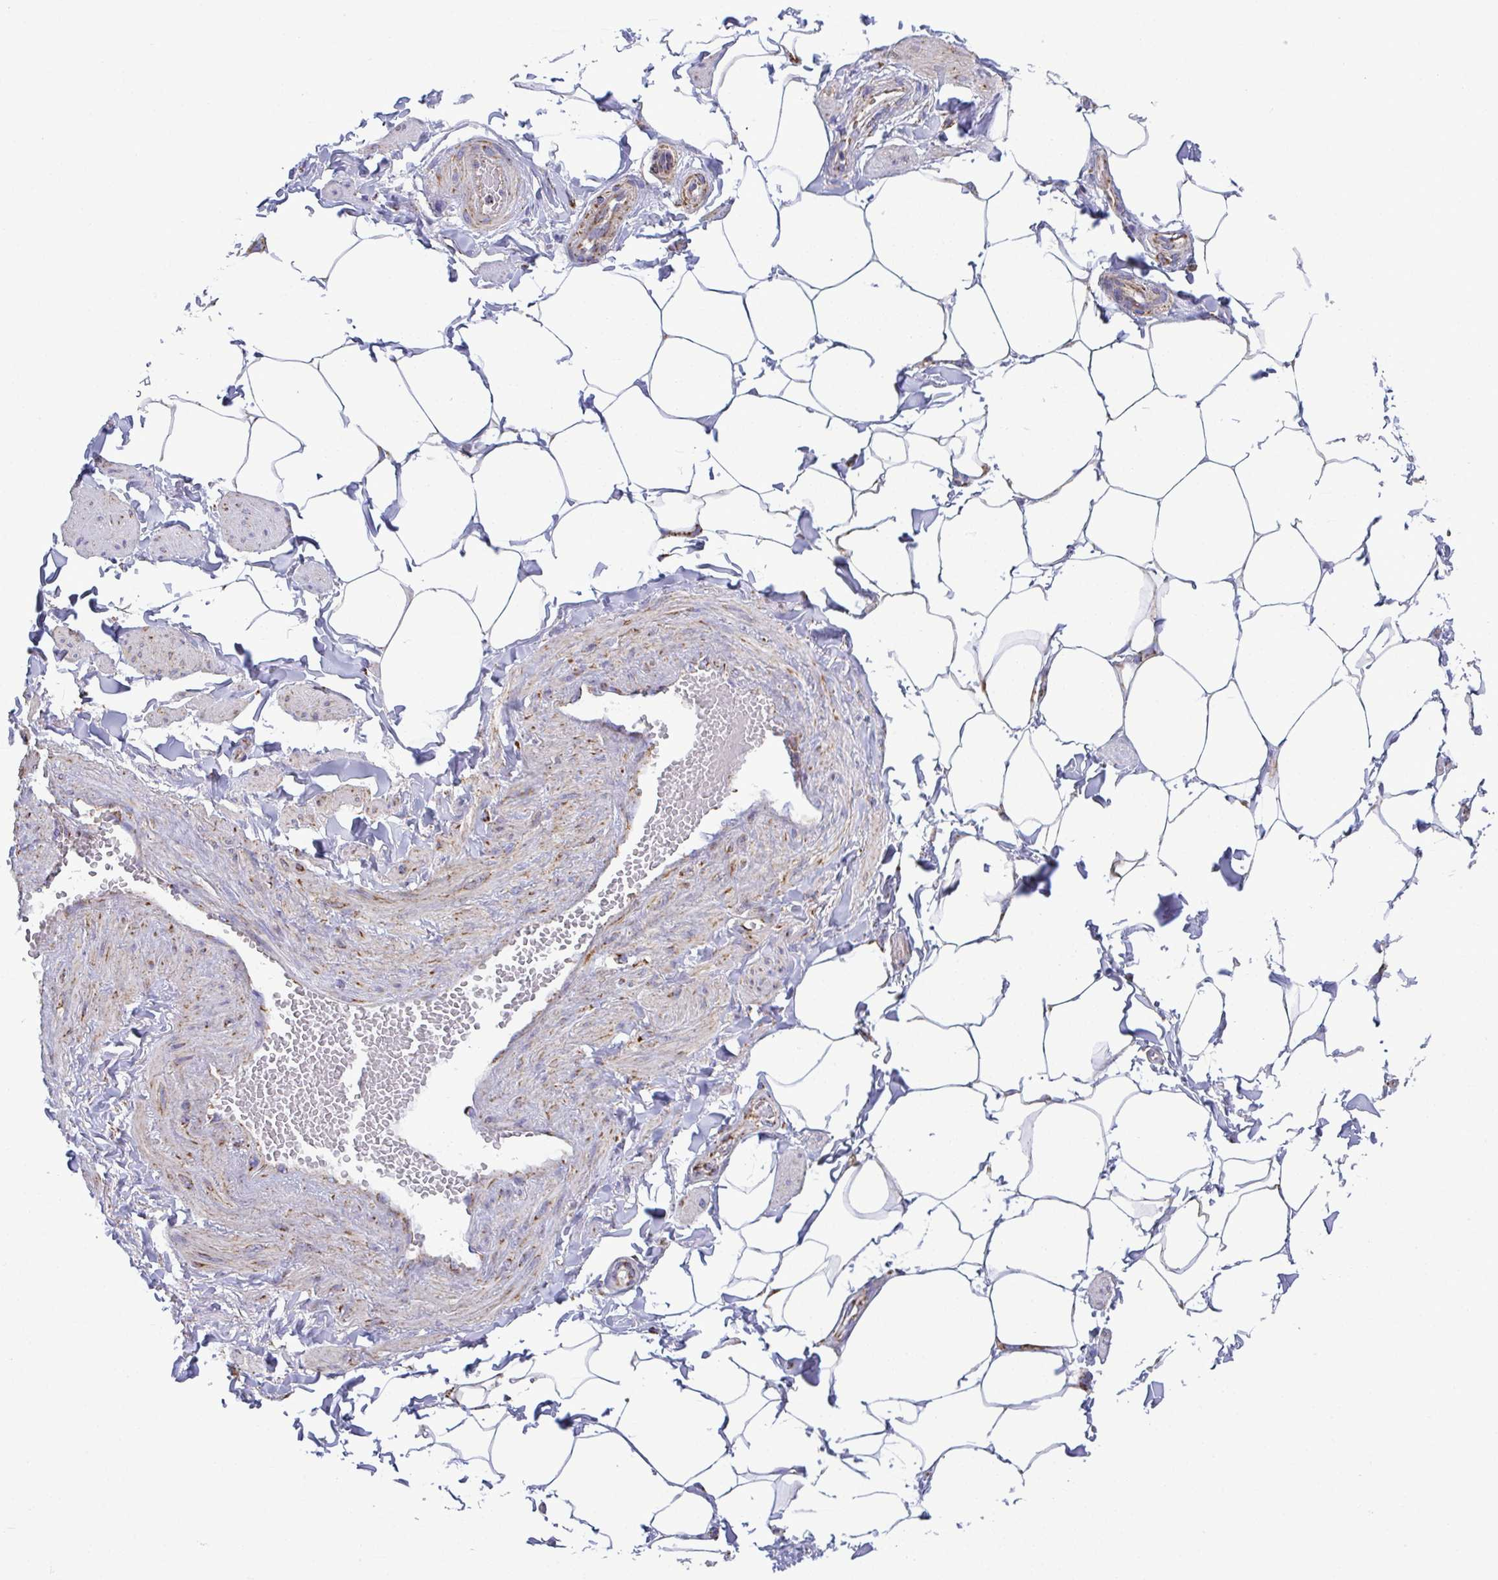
{"staining": {"intensity": "negative", "quantity": "none", "location": "none"}, "tissue": "adipose tissue", "cell_type": "Adipocytes", "image_type": "normal", "snomed": [{"axis": "morphology", "description": "Normal tissue, NOS"}, {"axis": "topography", "description": "Epididymis"}, {"axis": "topography", "description": "Peripheral nerve tissue"}], "caption": "Adipocytes show no significant positivity in normal adipose tissue. (Brightfield microscopy of DAB (3,3'-diaminobenzidine) immunohistochemistry at high magnification).", "gene": "CSDE1", "patient": {"sex": "male", "age": 32}}